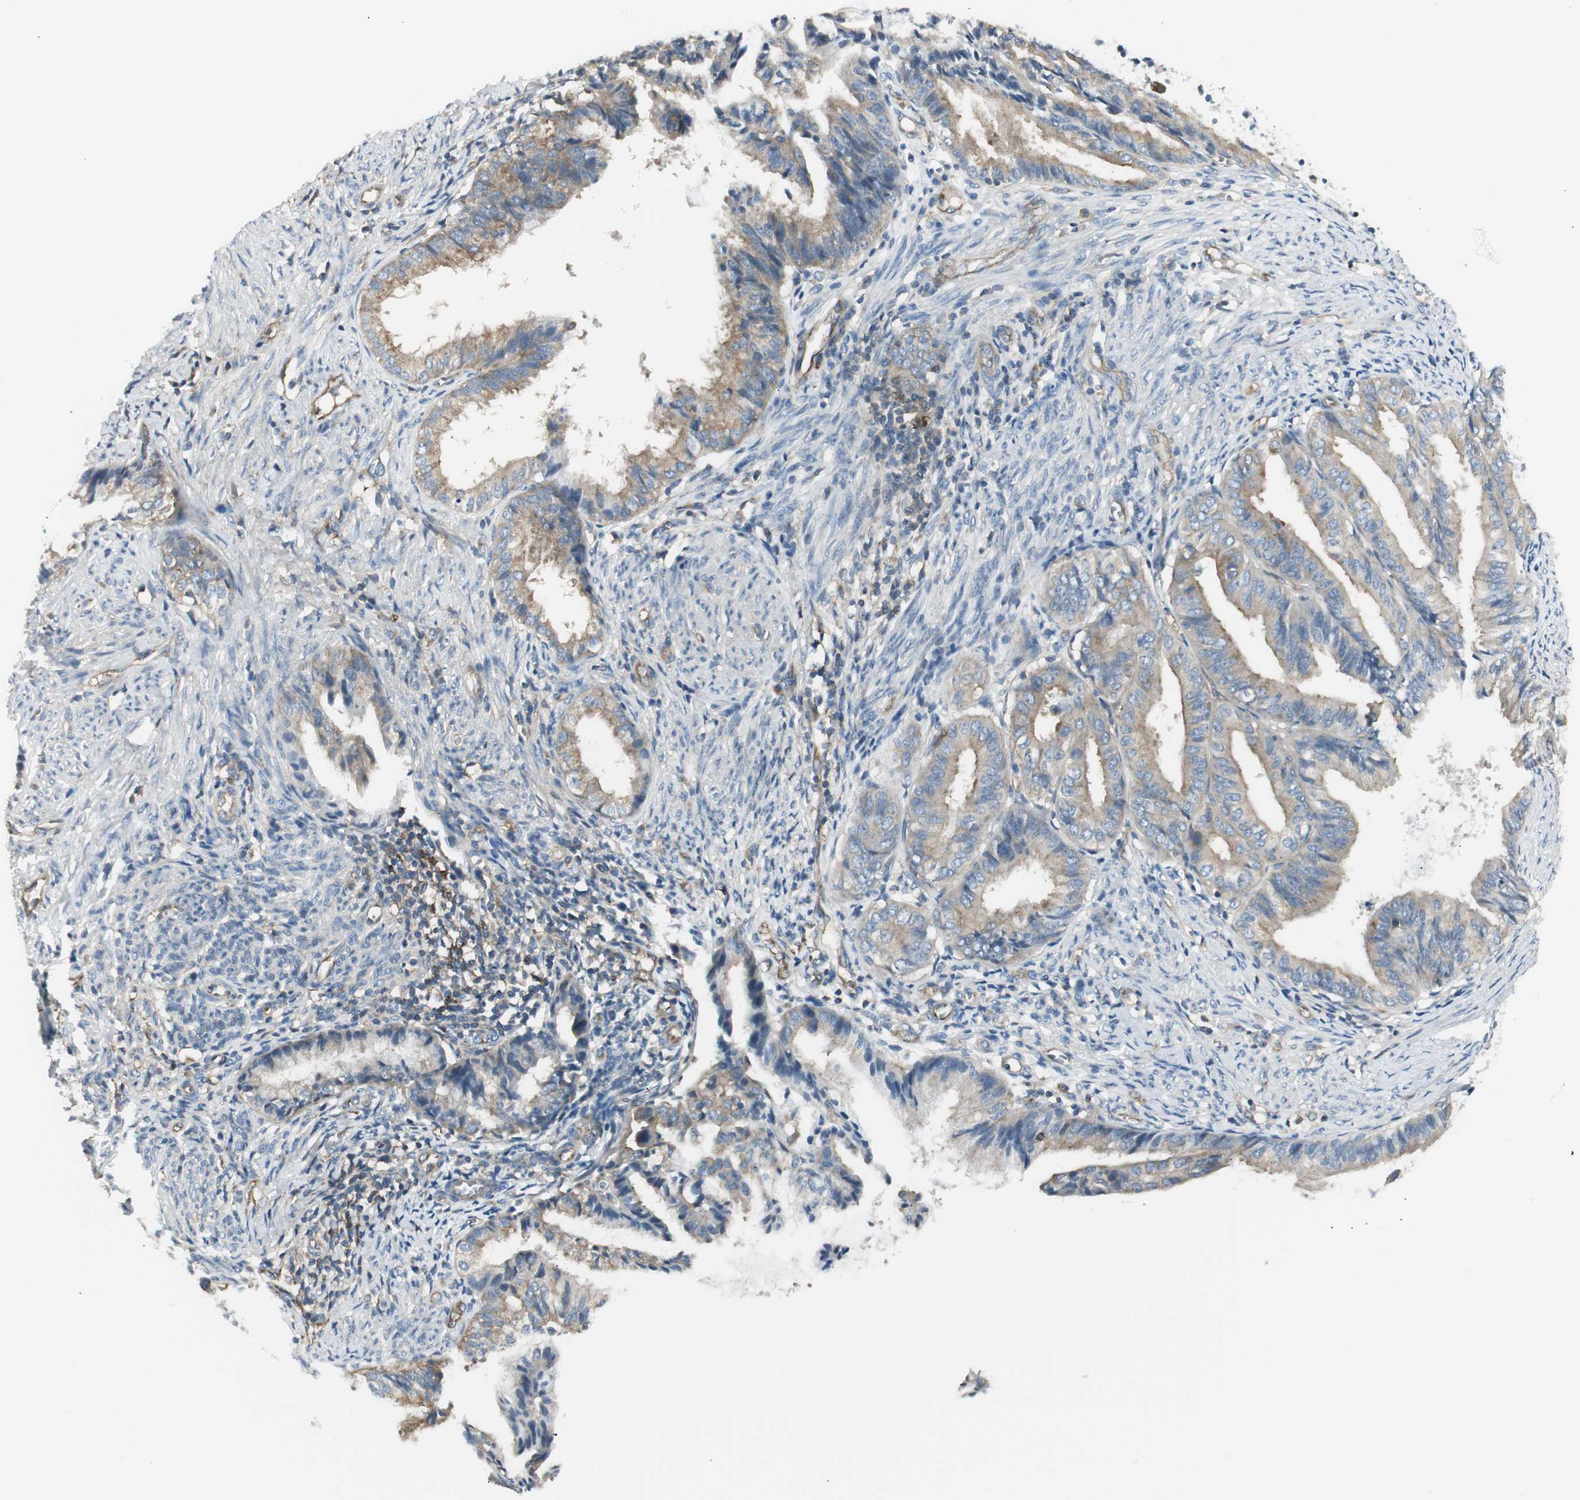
{"staining": {"intensity": "moderate", "quantity": ">75%", "location": "cytoplasmic/membranous"}, "tissue": "endometrial cancer", "cell_type": "Tumor cells", "image_type": "cancer", "snomed": [{"axis": "morphology", "description": "Adenocarcinoma, NOS"}, {"axis": "topography", "description": "Endometrium"}], "caption": "This histopathology image reveals immunohistochemistry staining of endometrial cancer (adenocarcinoma), with medium moderate cytoplasmic/membranous positivity in about >75% of tumor cells.", "gene": "AGFG1", "patient": {"sex": "female", "age": 86}}